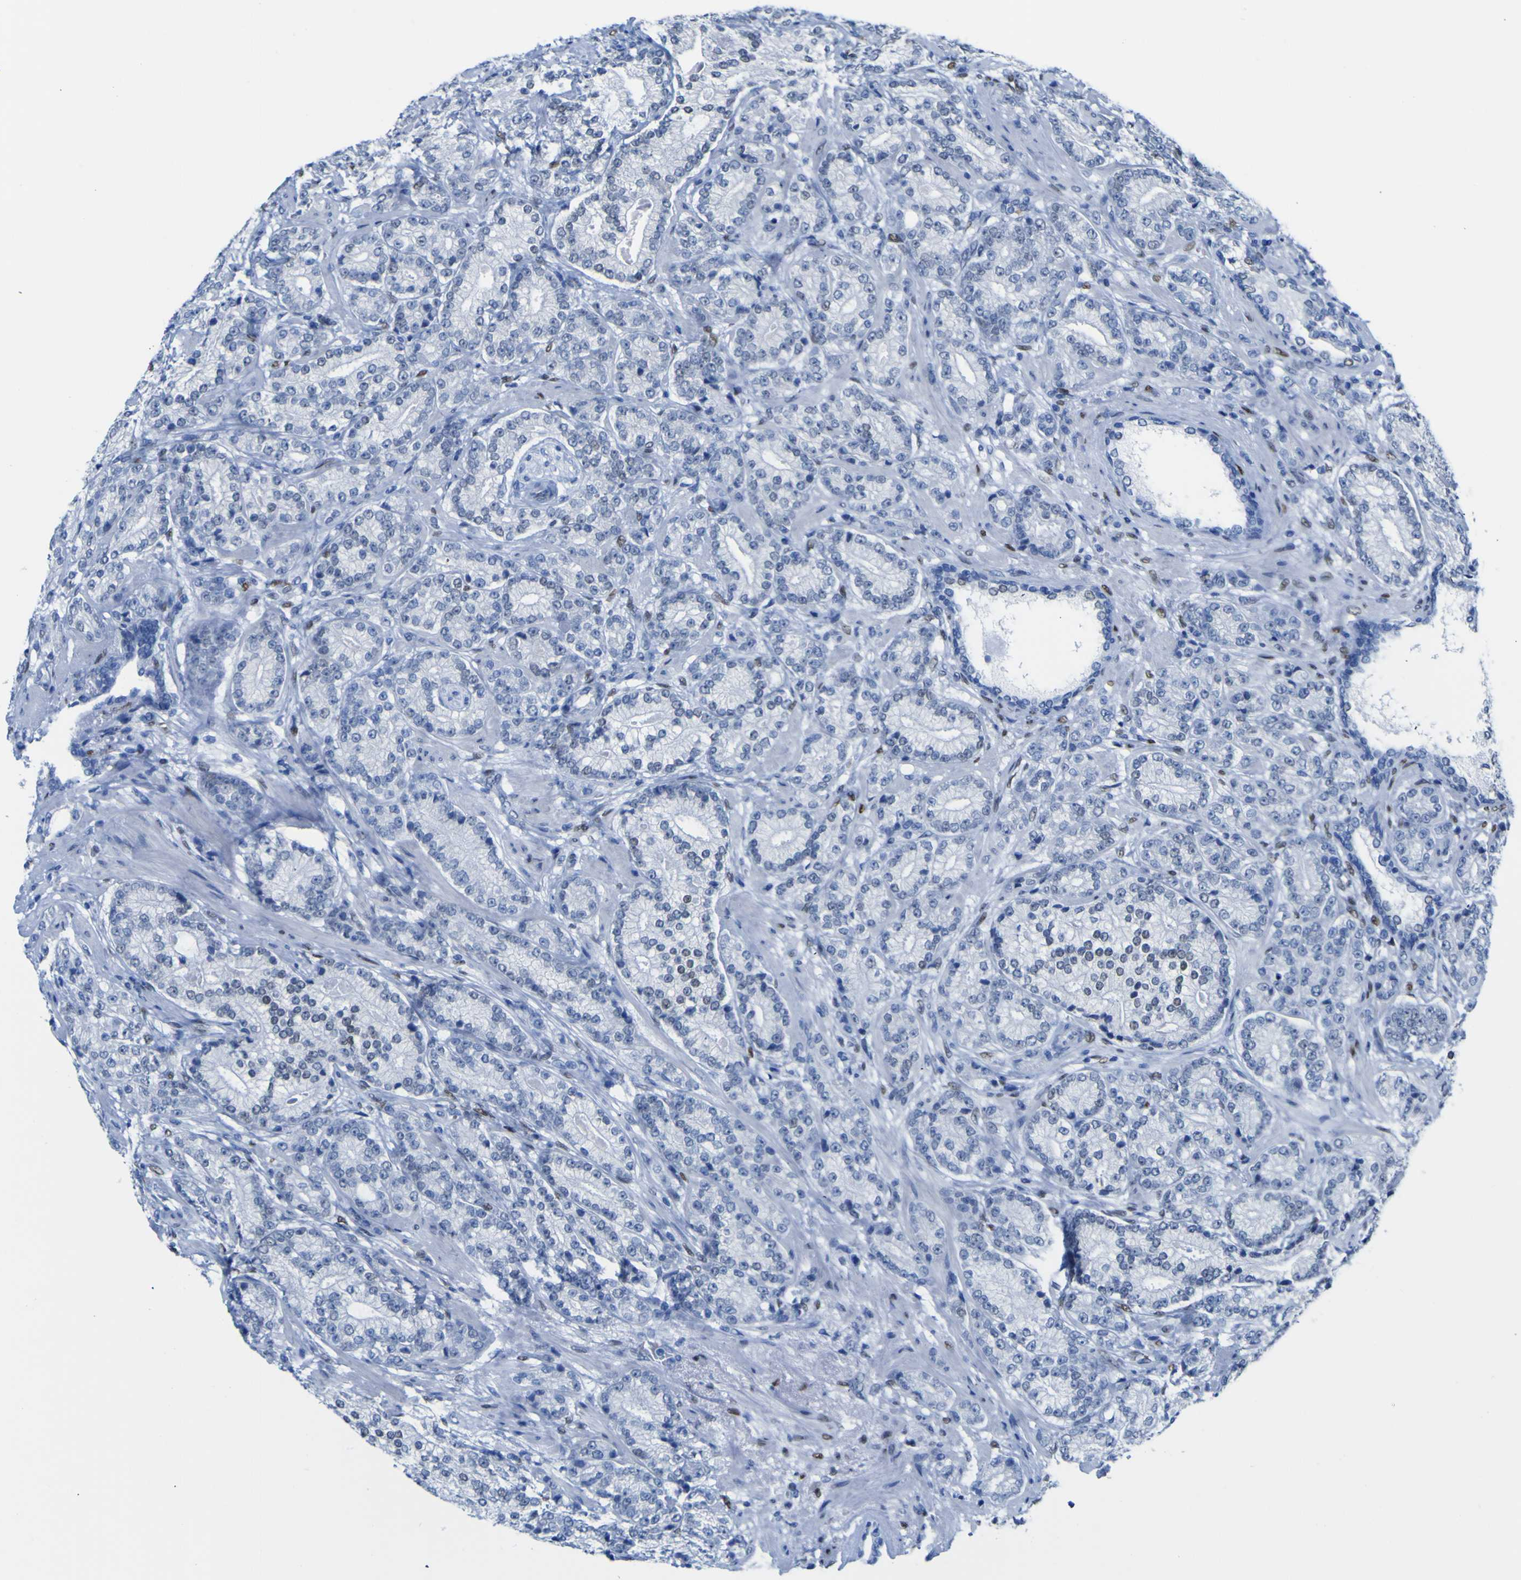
{"staining": {"intensity": "negative", "quantity": "none", "location": "none"}, "tissue": "prostate cancer", "cell_type": "Tumor cells", "image_type": "cancer", "snomed": [{"axis": "morphology", "description": "Adenocarcinoma, High grade"}, {"axis": "topography", "description": "Prostate"}], "caption": "The image reveals no significant staining in tumor cells of adenocarcinoma (high-grade) (prostate).", "gene": "DACH1", "patient": {"sex": "male", "age": 61}}